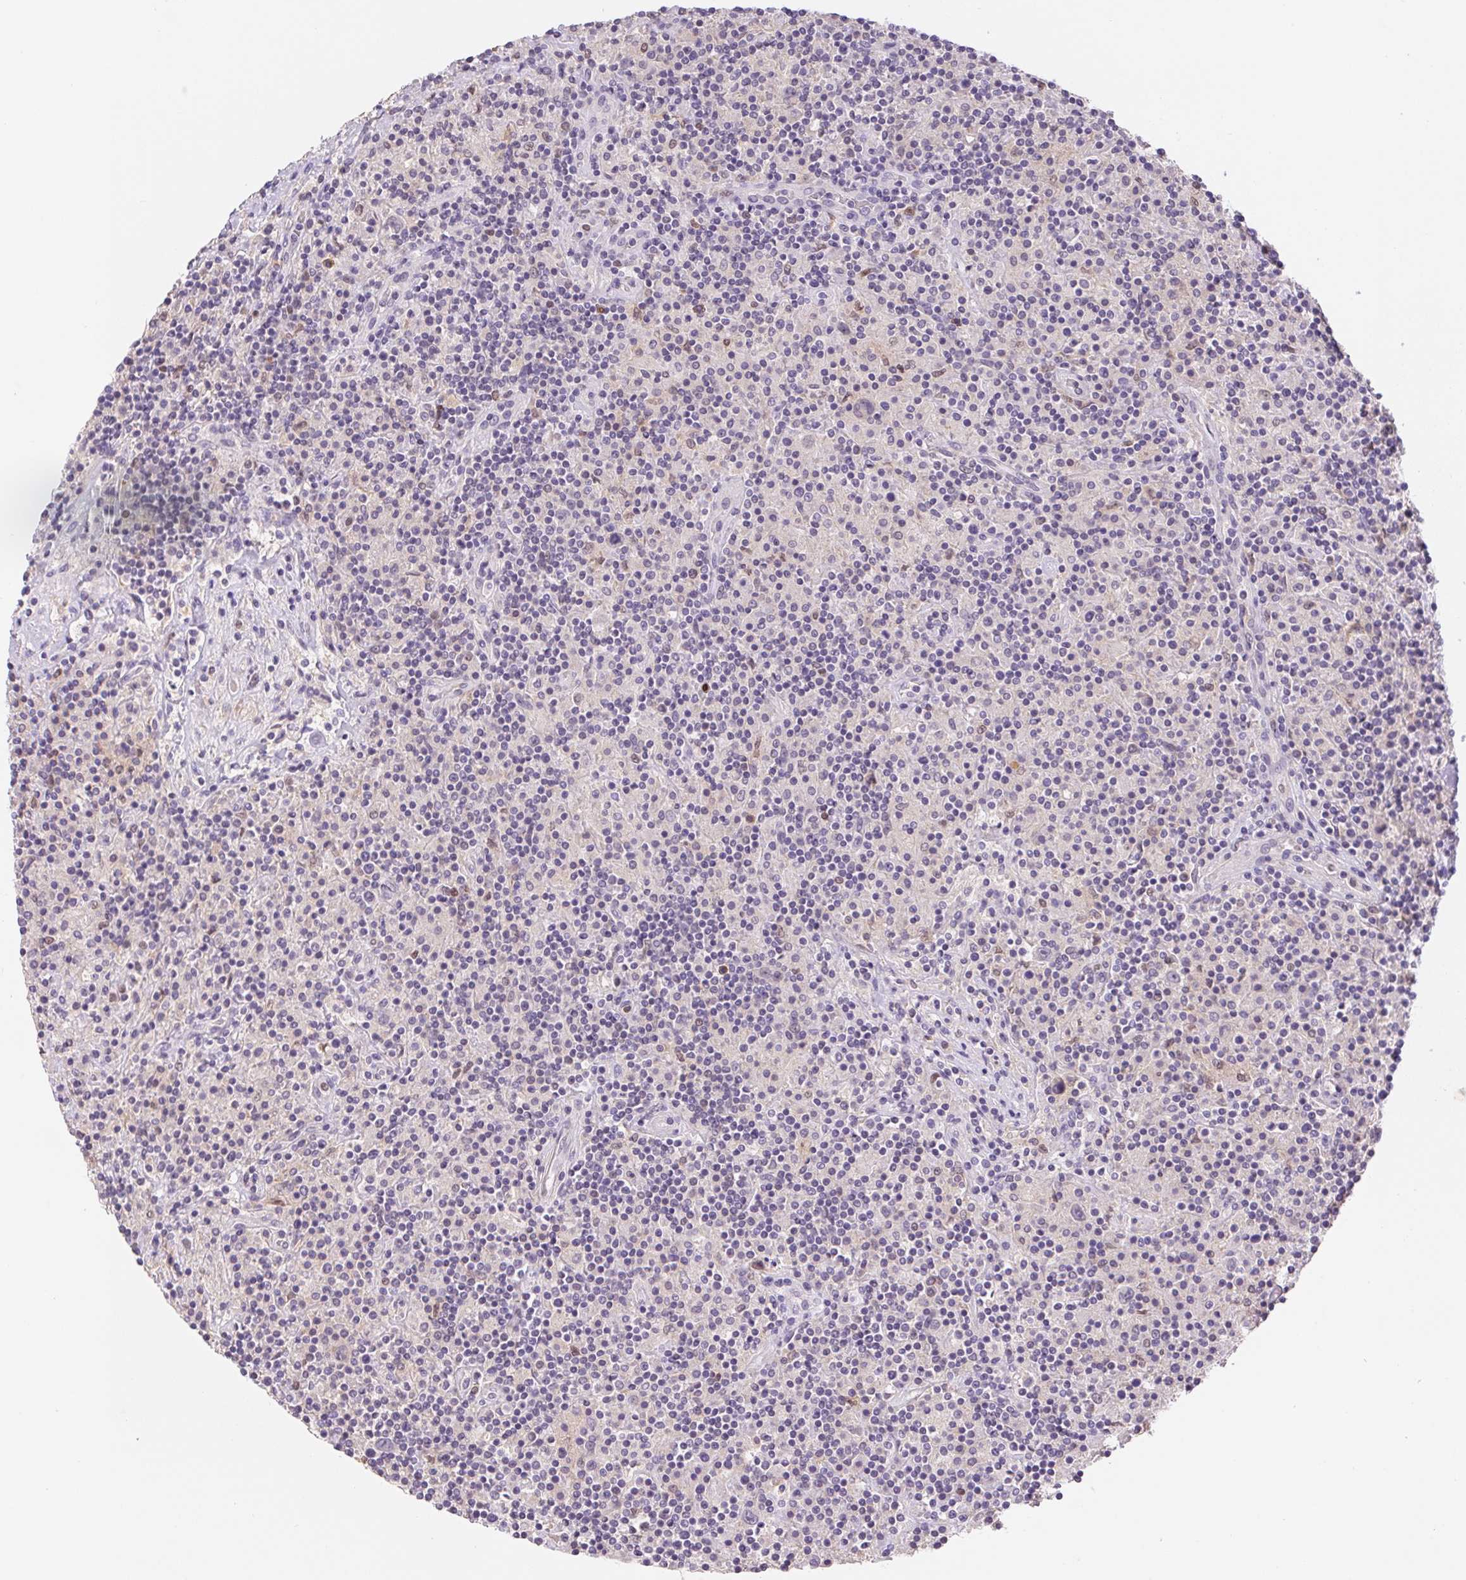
{"staining": {"intensity": "negative", "quantity": "none", "location": "none"}, "tissue": "lymphoma", "cell_type": "Tumor cells", "image_type": "cancer", "snomed": [{"axis": "morphology", "description": "Hodgkin's disease, NOS"}, {"axis": "topography", "description": "Lymph node"}], "caption": "Immunohistochemistry (IHC) micrograph of human lymphoma stained for a protein (brown), which displays no expression in tumor cells.", "gene": "L3MBTL4", "patient": {"sex": "male", "age": 70}}